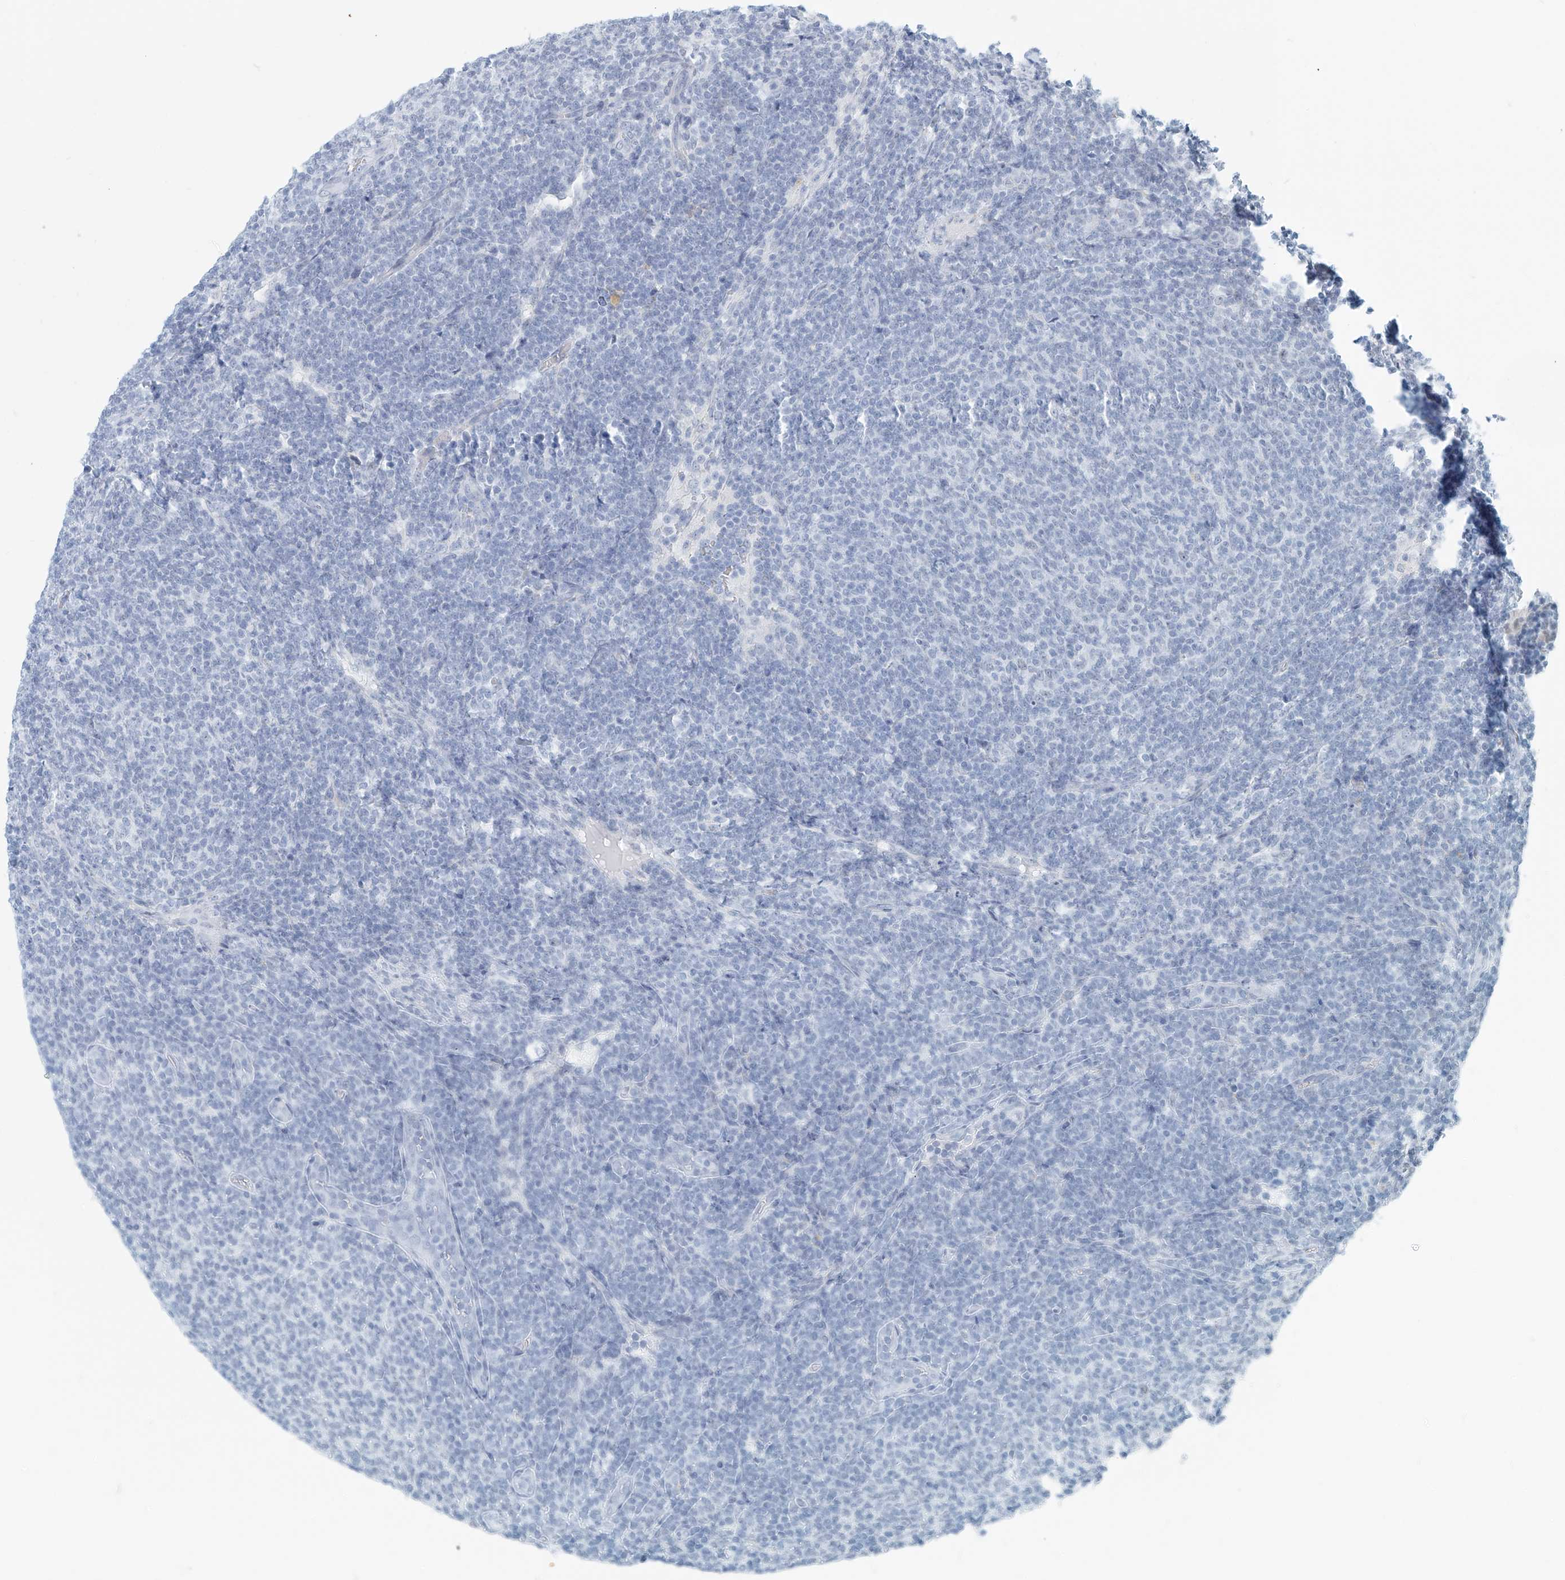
{"staining": {"intensity": "negative", "quantity": "none", "location": "none"}, "tissue": "lymphoma", "cell_type": "Tumor cells", "image_type": "cancer", "snomed": [{"axis": "morphology", "description": "Malignant lymphoma, non-Hodgkin's type, Low grade"}, {"axis": "topography", "description": "Lymph node"}], "caption": "Tumor cells show no significant protein staining in lymphoma.", "gene": "SASH1", "patient": {"sex": "male", "age": 66}}